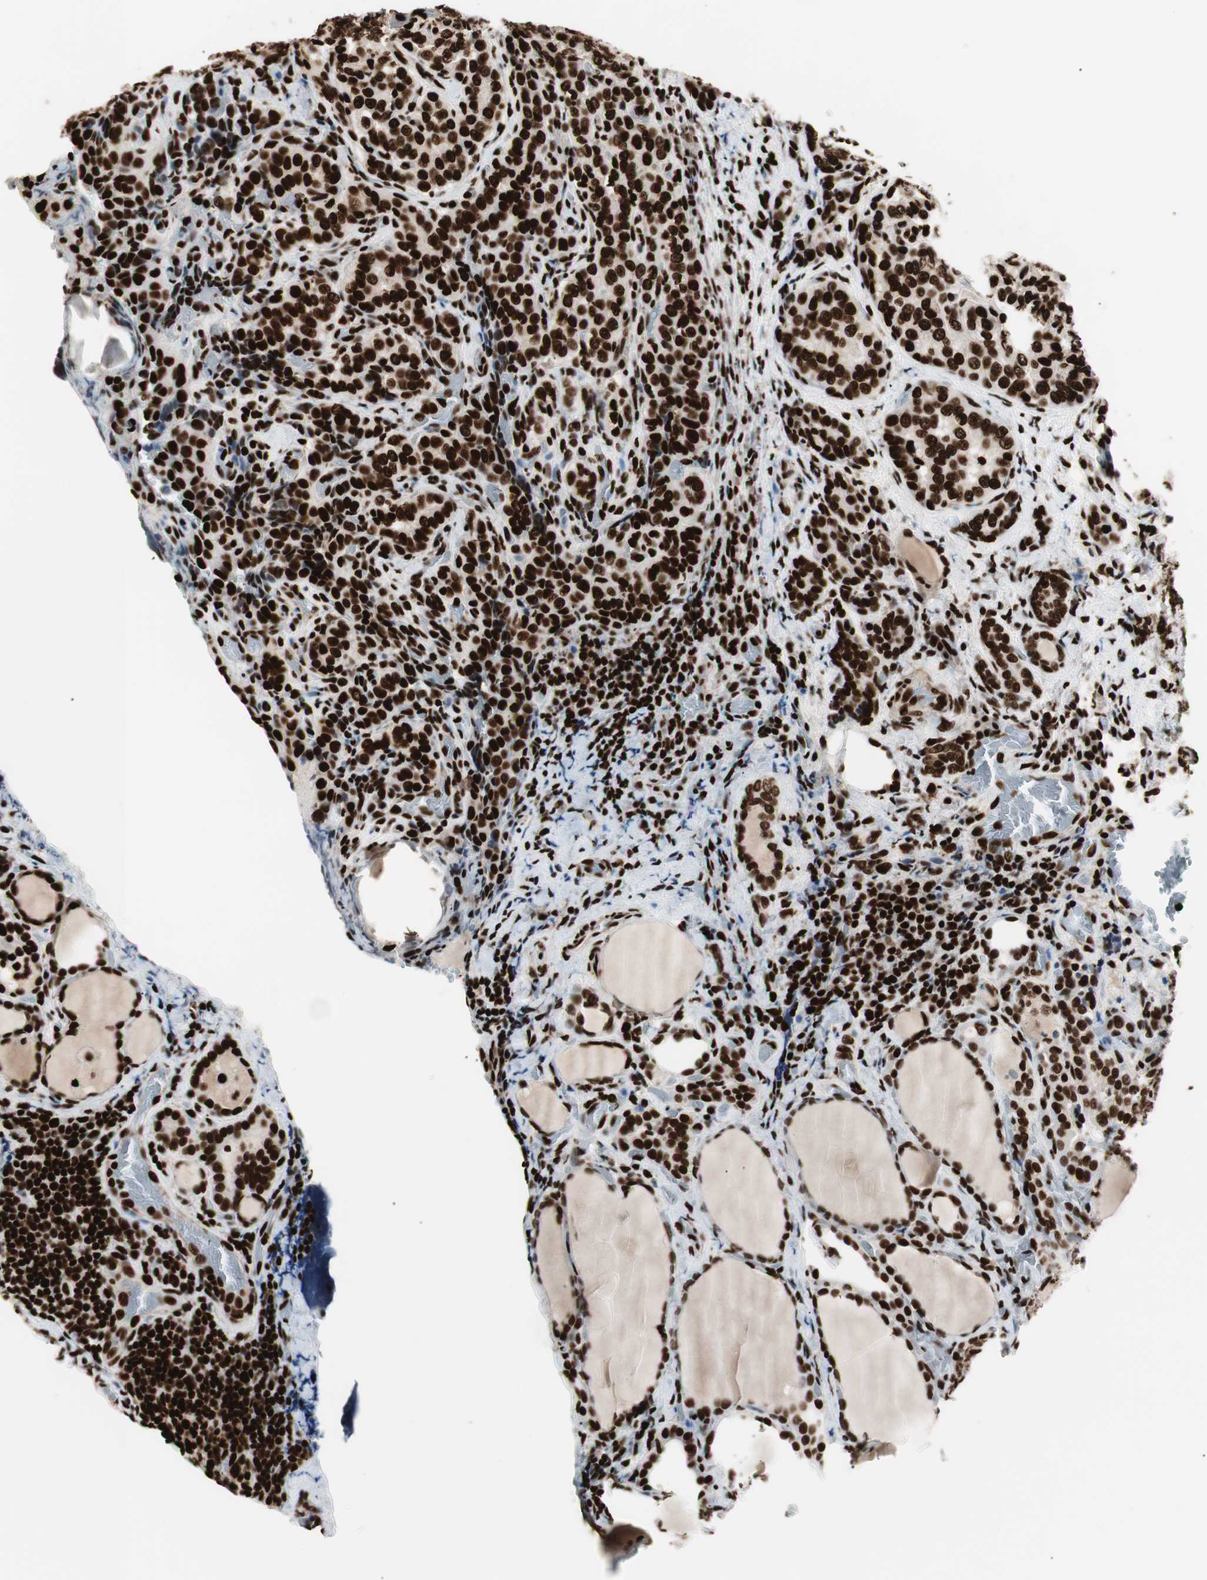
{"staining": {"intensity": "strong", "quantity": ">75%", "location": "nuclear"}, "tissue": "thyroid cancer", "cell_type": "Tumor cells", "image_type": "cancer", "snomed": [{"axis": "morphology", "description": "Papillary adenocarcinoma, NOS"}, {"axis": "topography", "description": "Thyroid gland"}], "caption": "A brown stain highlights strong nuclear positivity of a protein in thyroid papillary adenocarcinoma tumor cells.", "gene": "MTA2", "patient": {"sex": "female", "age": 30}}